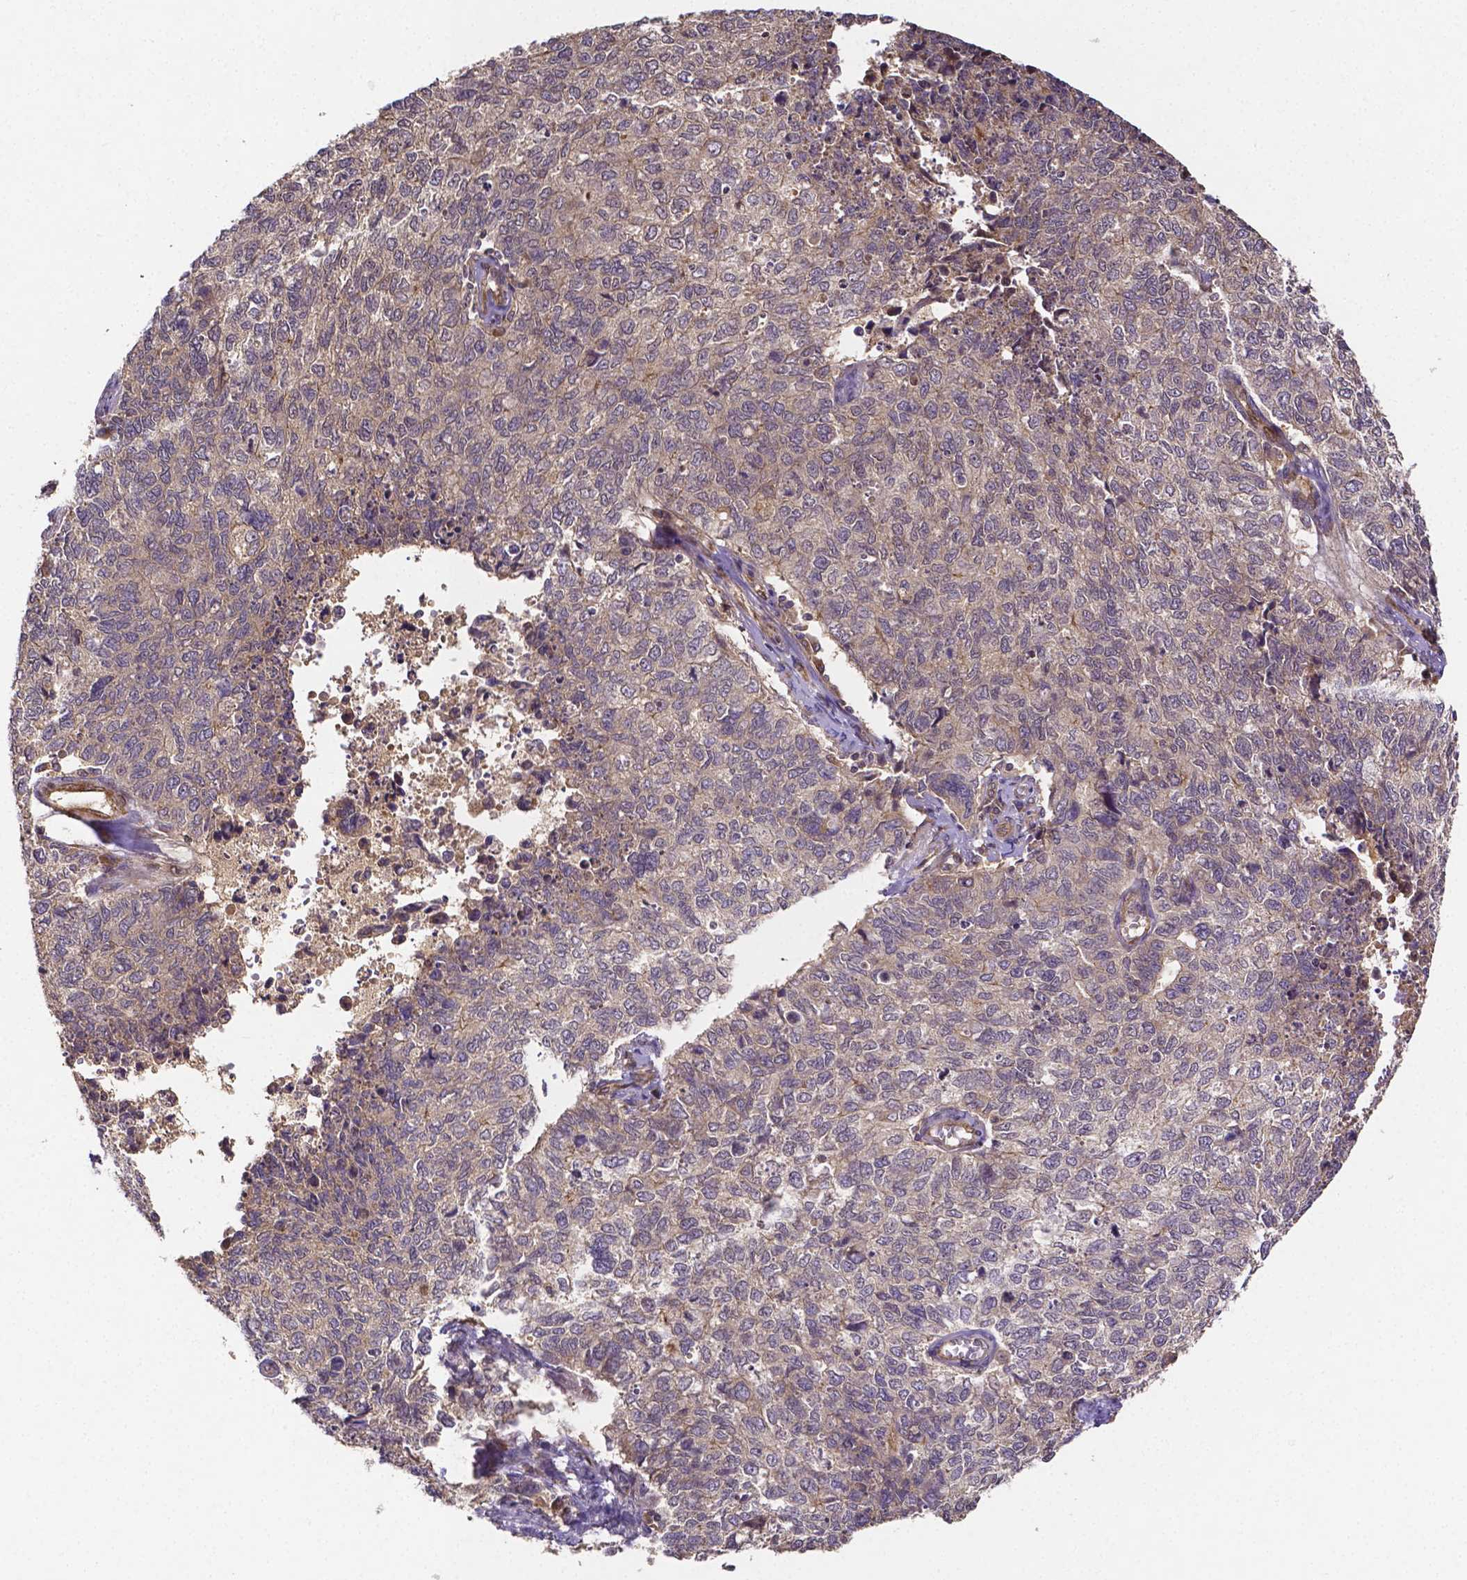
{"staining": {"intensity": "weak", "quantity": "<25%", "location": "cytoplasmic/membranous"}, "tissue": "cervical cancer", "cell_type": "Tumor cells", "image_type": "cancer", "snomed": [{"axis": "morphology", "description": "Adenocarcinoma, NOS"}, {"axis": "topography", "description": "Cervix"}], "caption": "Protein analysis of cervical cancer reveals no significant positivity in tumor cells. The staining was performed using DAB (3,3'-diaminobenzidine) to visualize the protein expression in brown, while the nuclei were stained in blue with hematoxylin (Magnification: 20x).", "gene": "RNF123", "patient": {"sex": "female", "age": 63}}